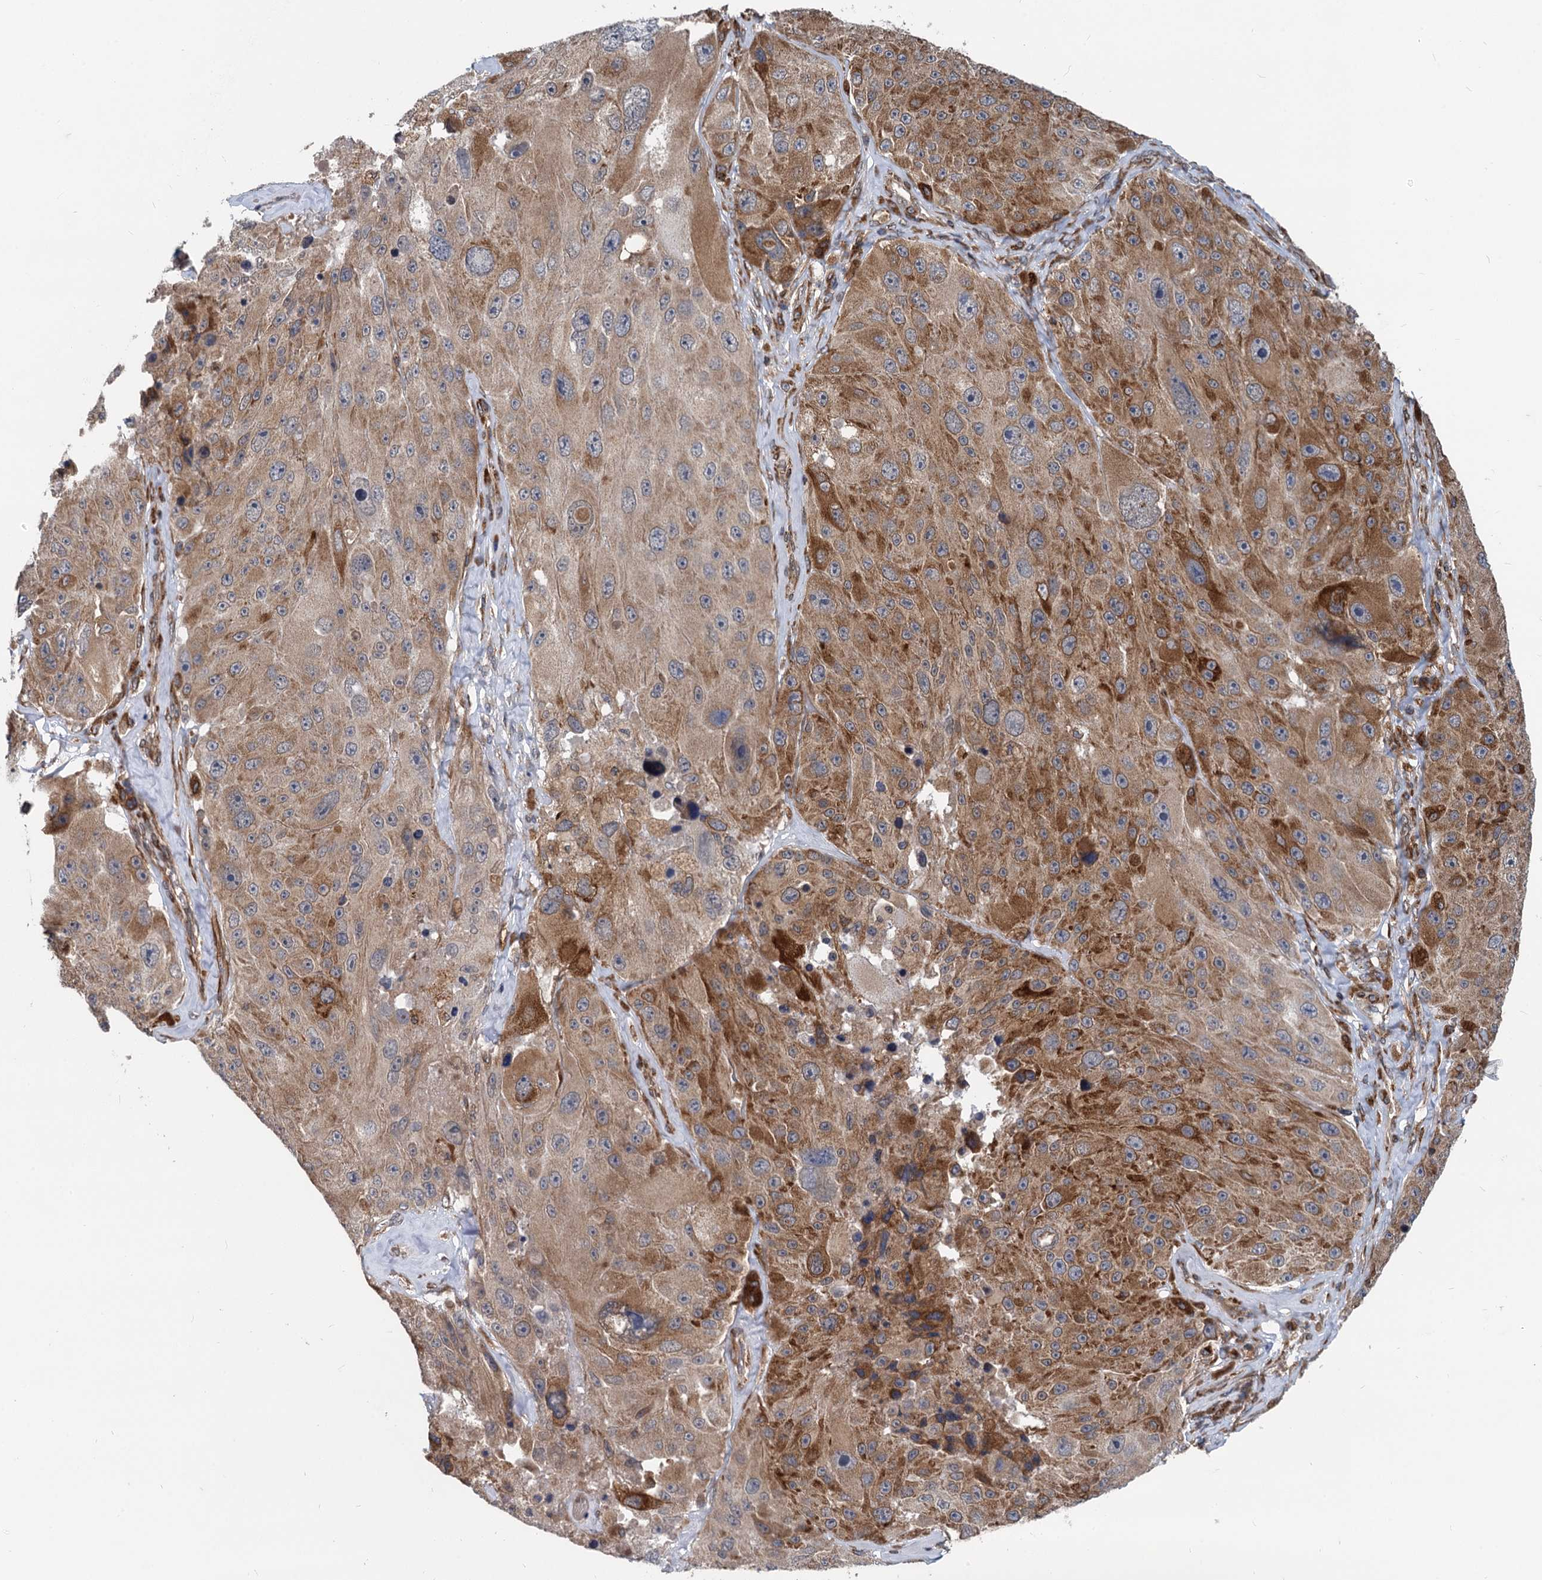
{"staining": {"intensity": "strong", "quantity": "25%-75%", "location": "cytoplasmic/membranous"}, "tissue": "melanoma", "cell_type": "Tumor cells", "image_type": "cancer", "snomed": [{"axis": "morphology", "description": "Malignant melanoma, Metastatic site"}, {"axis": "topography", "description": "Lymph node"}], "caption": "Immunohistochemistry micrograph of neoplastic tissue: human melanoma stained using immunohistochemistry exhibits high levels of strong protein expression localized specifically in the cytoplasmic/membranous of tumor cells, appearing as a cytoplasmic/membranous brown color.", "gene": "STIM1", "patient": {"sex": "male", "age": 62}}